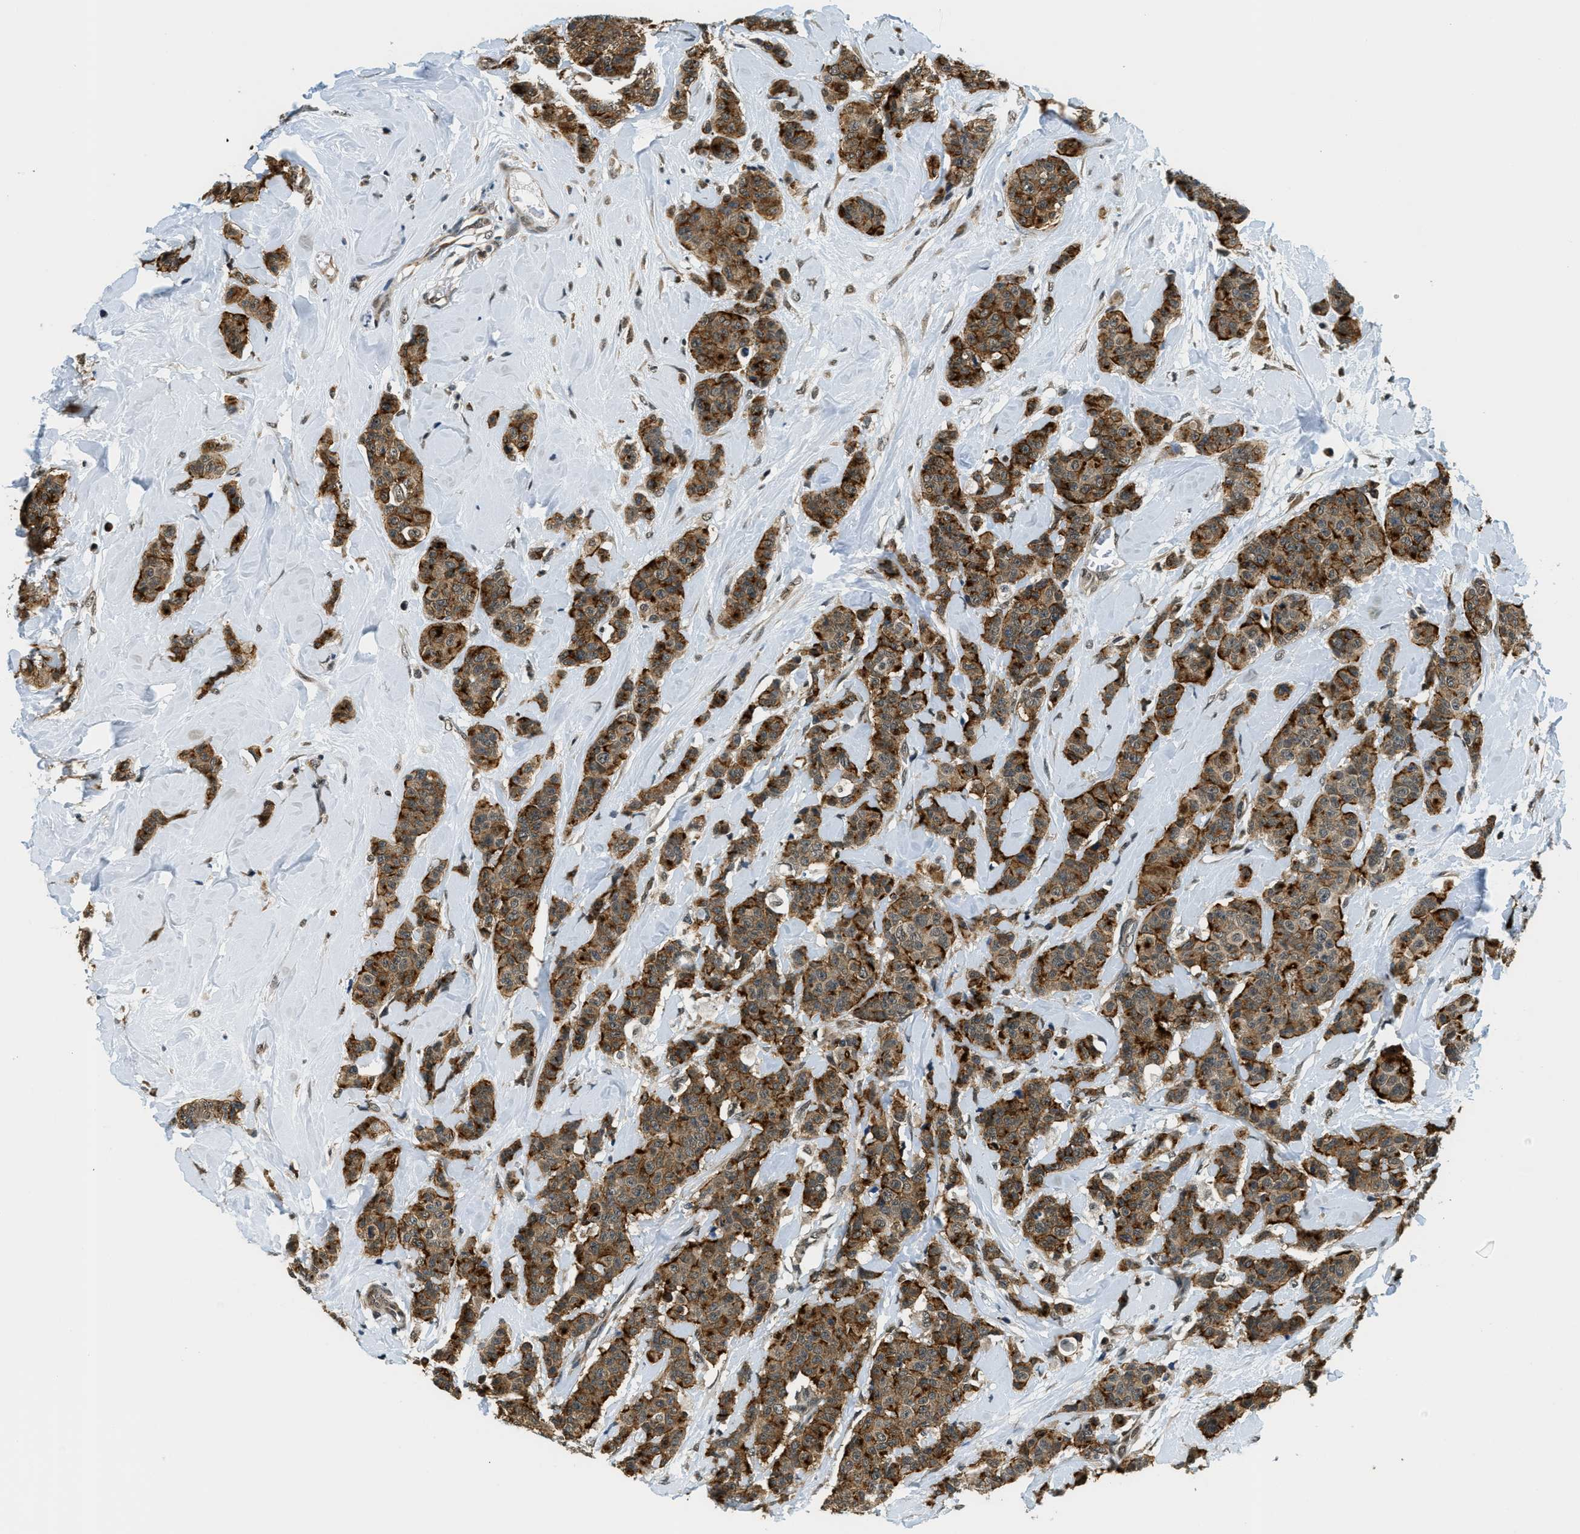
{"staining": {"intensity": "strong", "quantity": ">75%", "location": "cytoplasmic/membranous"}, "tissue": "breast cancer", "cell_type": "Tumor cells", "image_type": "cancer", "snomed": [{"axis": "morphology", "description": "Normal tissue, NOS"}, {"axis": "morphology", "description": "Duct carcinoma"}, {"axis": "topography", "description": "Breast"}], "caption": "Human breast infiltrating ductal carcinoma stained with a brown dye exhibits strong cytoplasmic/membranous positive staining in about >75% of tumor cells.", "gene": "RAB11FIP1", "patient": {"sex": "female", "age": 40}}